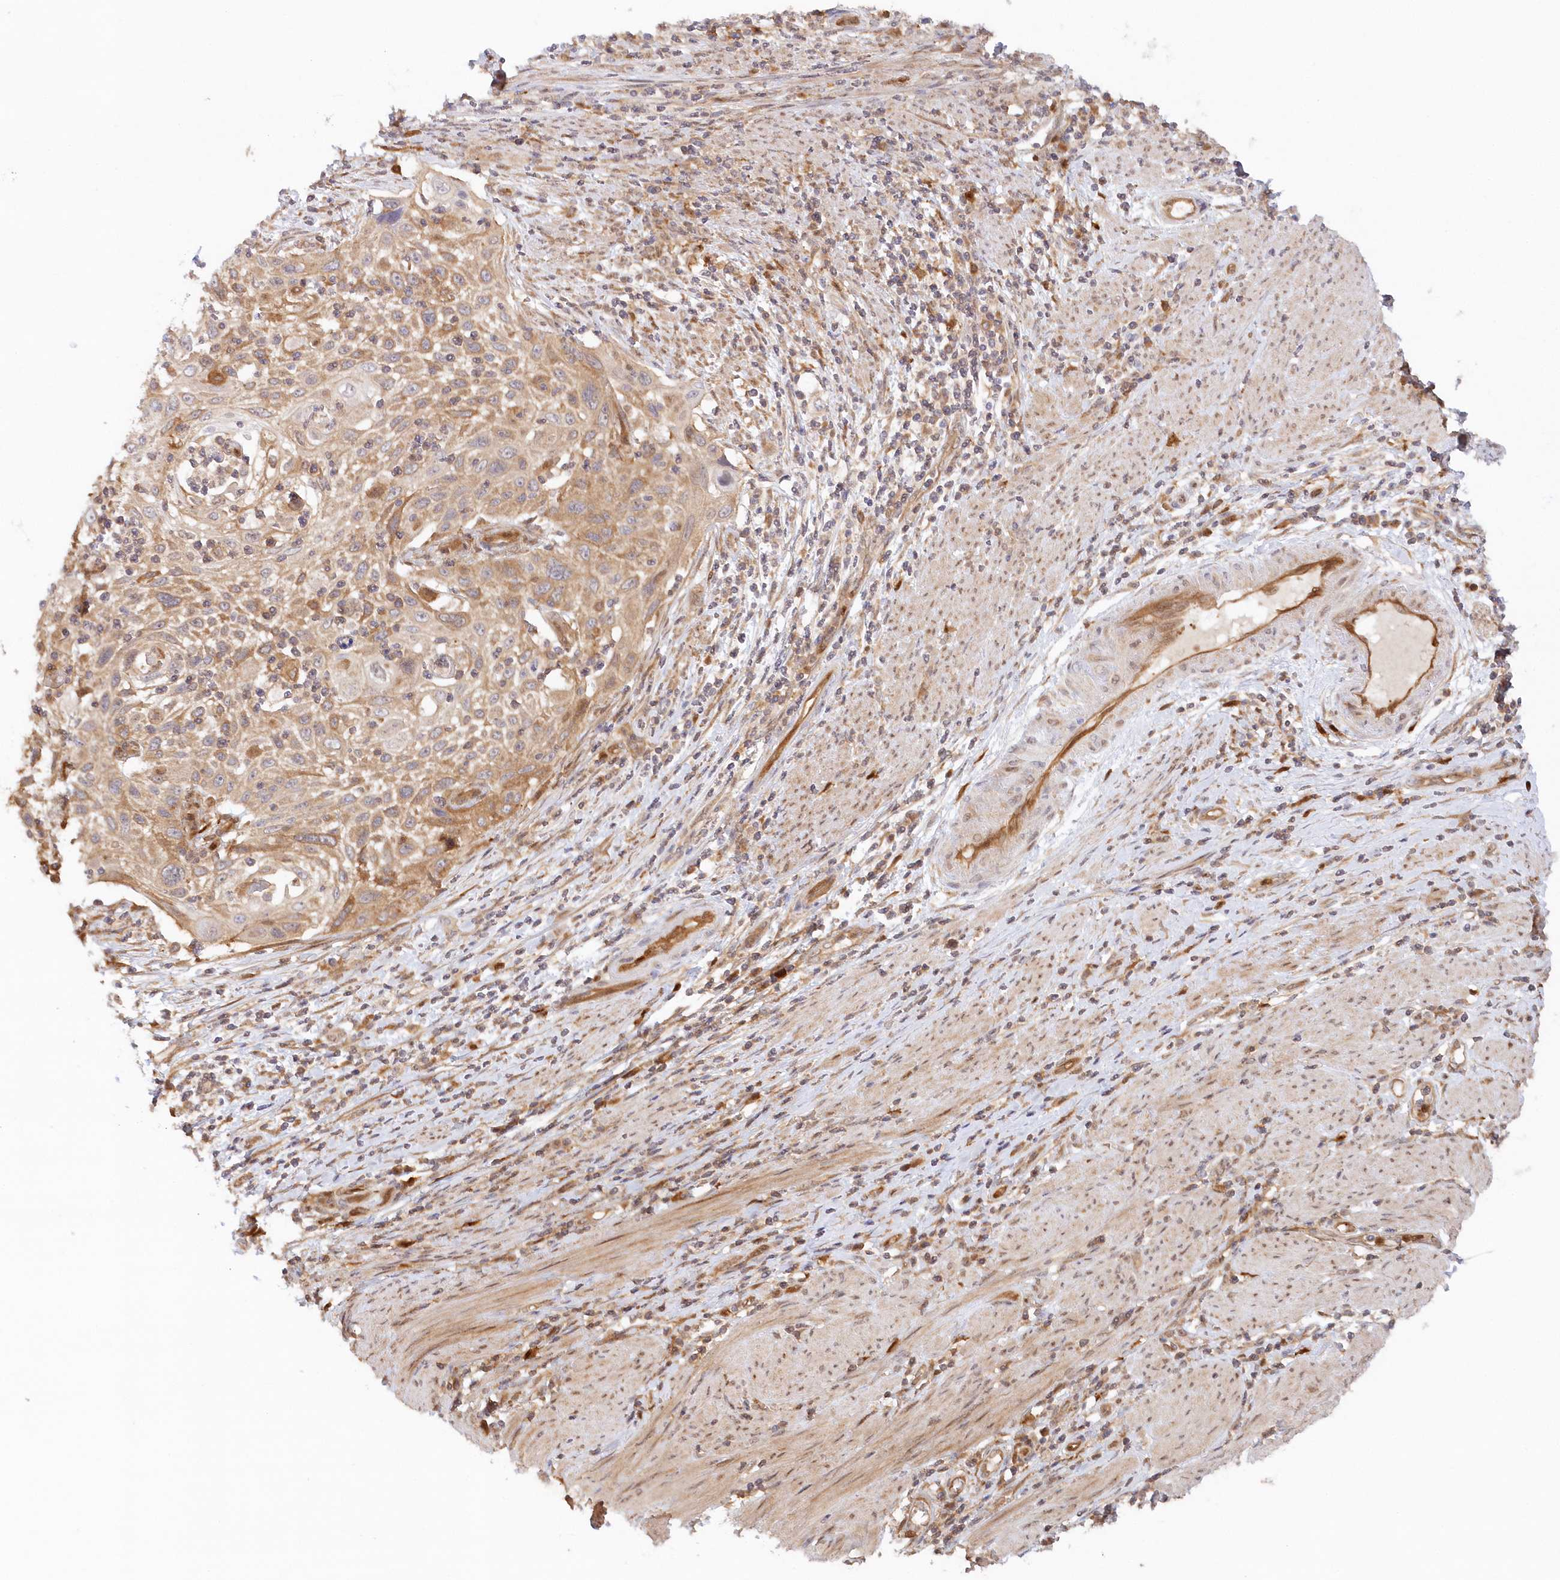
{"staining": {"intensity": "moderate", "quantity": "25%-75%", "location": "cytoplasmic/membranous"}, "tissue": "cervical cancer", "cell_type": "Tumor cells", "image_type": "cancer", "snomed": [{"axis": "morphology", "description": "Squamous cell carcinoma, NOS"}, {"axis": "topography", "description": "Cervix"}], "caption": "Approximately 25%-75% of tumor cells in squamous cell carcinoma (cervical) exhibit moderate cytoplasmic/membranous protein positivity as visualized by brown immunohistochemical staining.", "gene": "GBE1", "patient": {"sex": "female", "age": 70}}